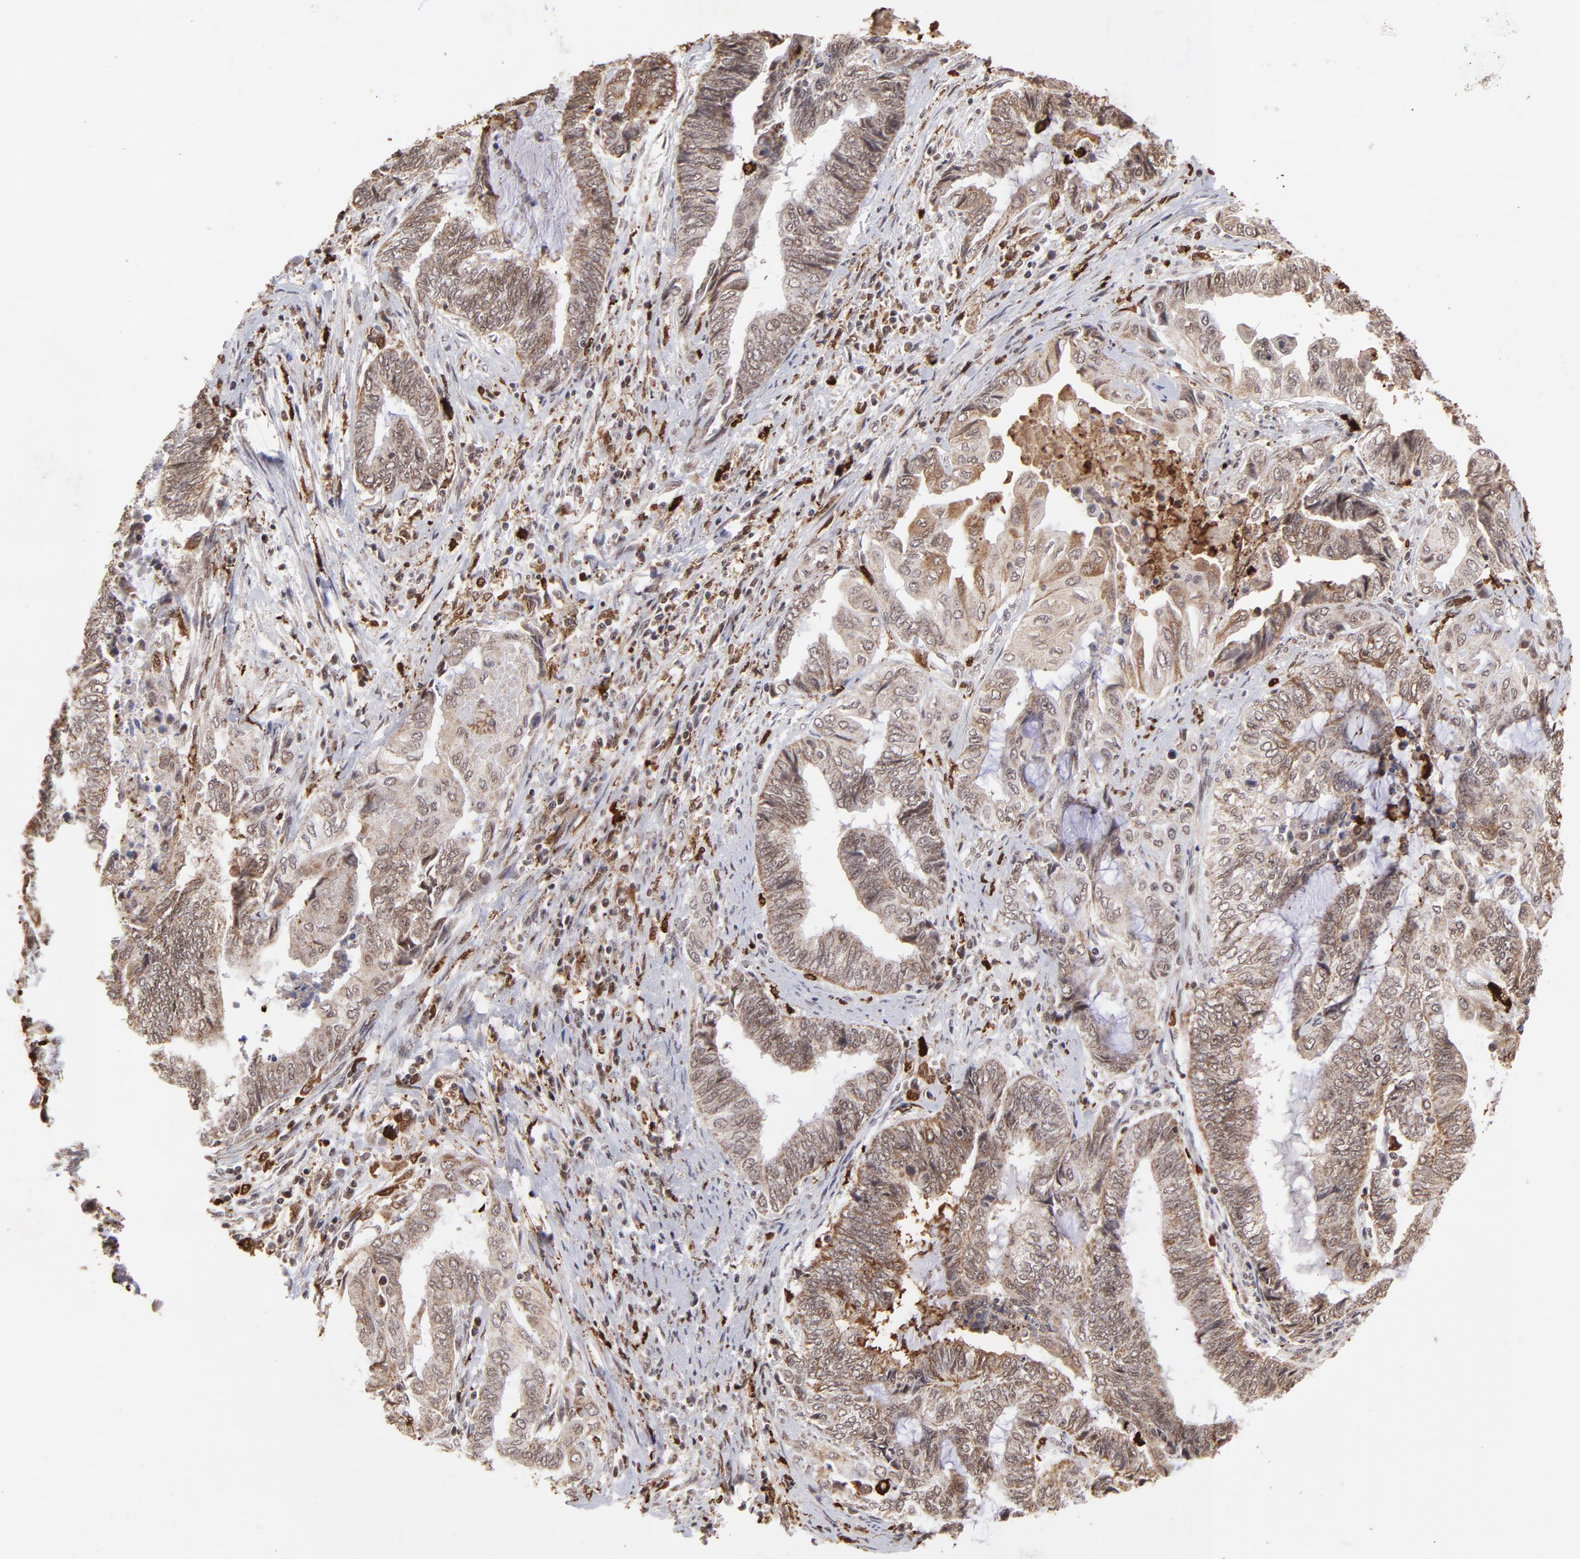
{"staining": {"intensity": "moderate", "quantity": ">75%", "location": "cytoplasmic/membranous,nuclear"}, "tissue": "endometrial cancer", "cell_type": "Tumor cells", "image_type": "cancer", "snomed": [{"axis": "morphology", "description": "Adenocarcinoma, NOS"}, {"axis": "topography", "description": "Uterus"}, {"axis": "topography", "description": "Endometrium"}], "caption": "Approximately >75% of tumor cells in endometrial cancer exhibit moderate cytoplasmic/membranous and nuclear protein positivity as visualized by brown immunohistochemical staining.", "gene": "ZFX", "patient": {"sex": "female", "age": 70}}